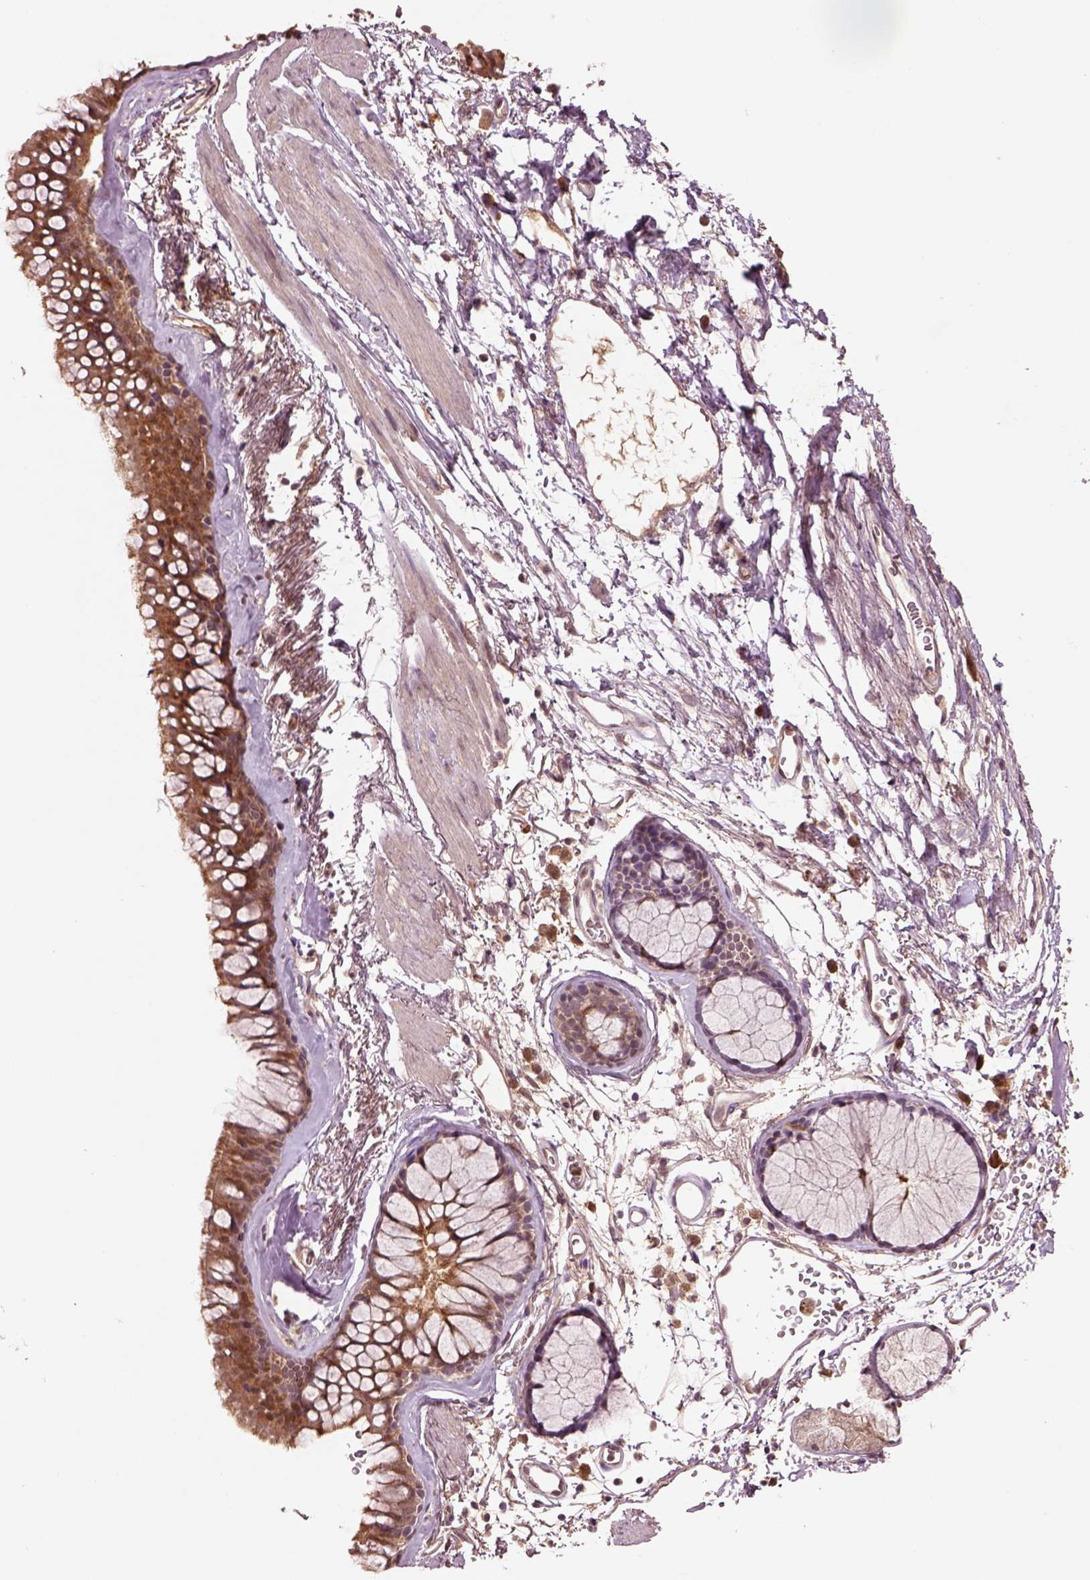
{"staining": {"intensity": "moderate", "quantity": ">75%", "location": "cytoplasmic/membranous"}, "tissue": "bronchus", "cell_type": "Respiratory epithelial cells", "image_type": "normal", "snomed": [{"axis": "morphology", "description": "Normal tissue, NOS"}, {"axis": "morphology", "description": "Squamous cell carcinoma, NOS"}, {"axis": "topography", "description": "Cartilage tissue"}, {"axis": "topography", "description": "Bronchus"}], "caption": "High-power microscopy captured an immunohistochemistry histopathology image of unremarkable bronchus, revealing moderate cytoplasmic/membranous staining in approximately >75% of respiratory epithelial cells.", "gene": "MDP1", "patient": {"sex": "male", "age": 72}}